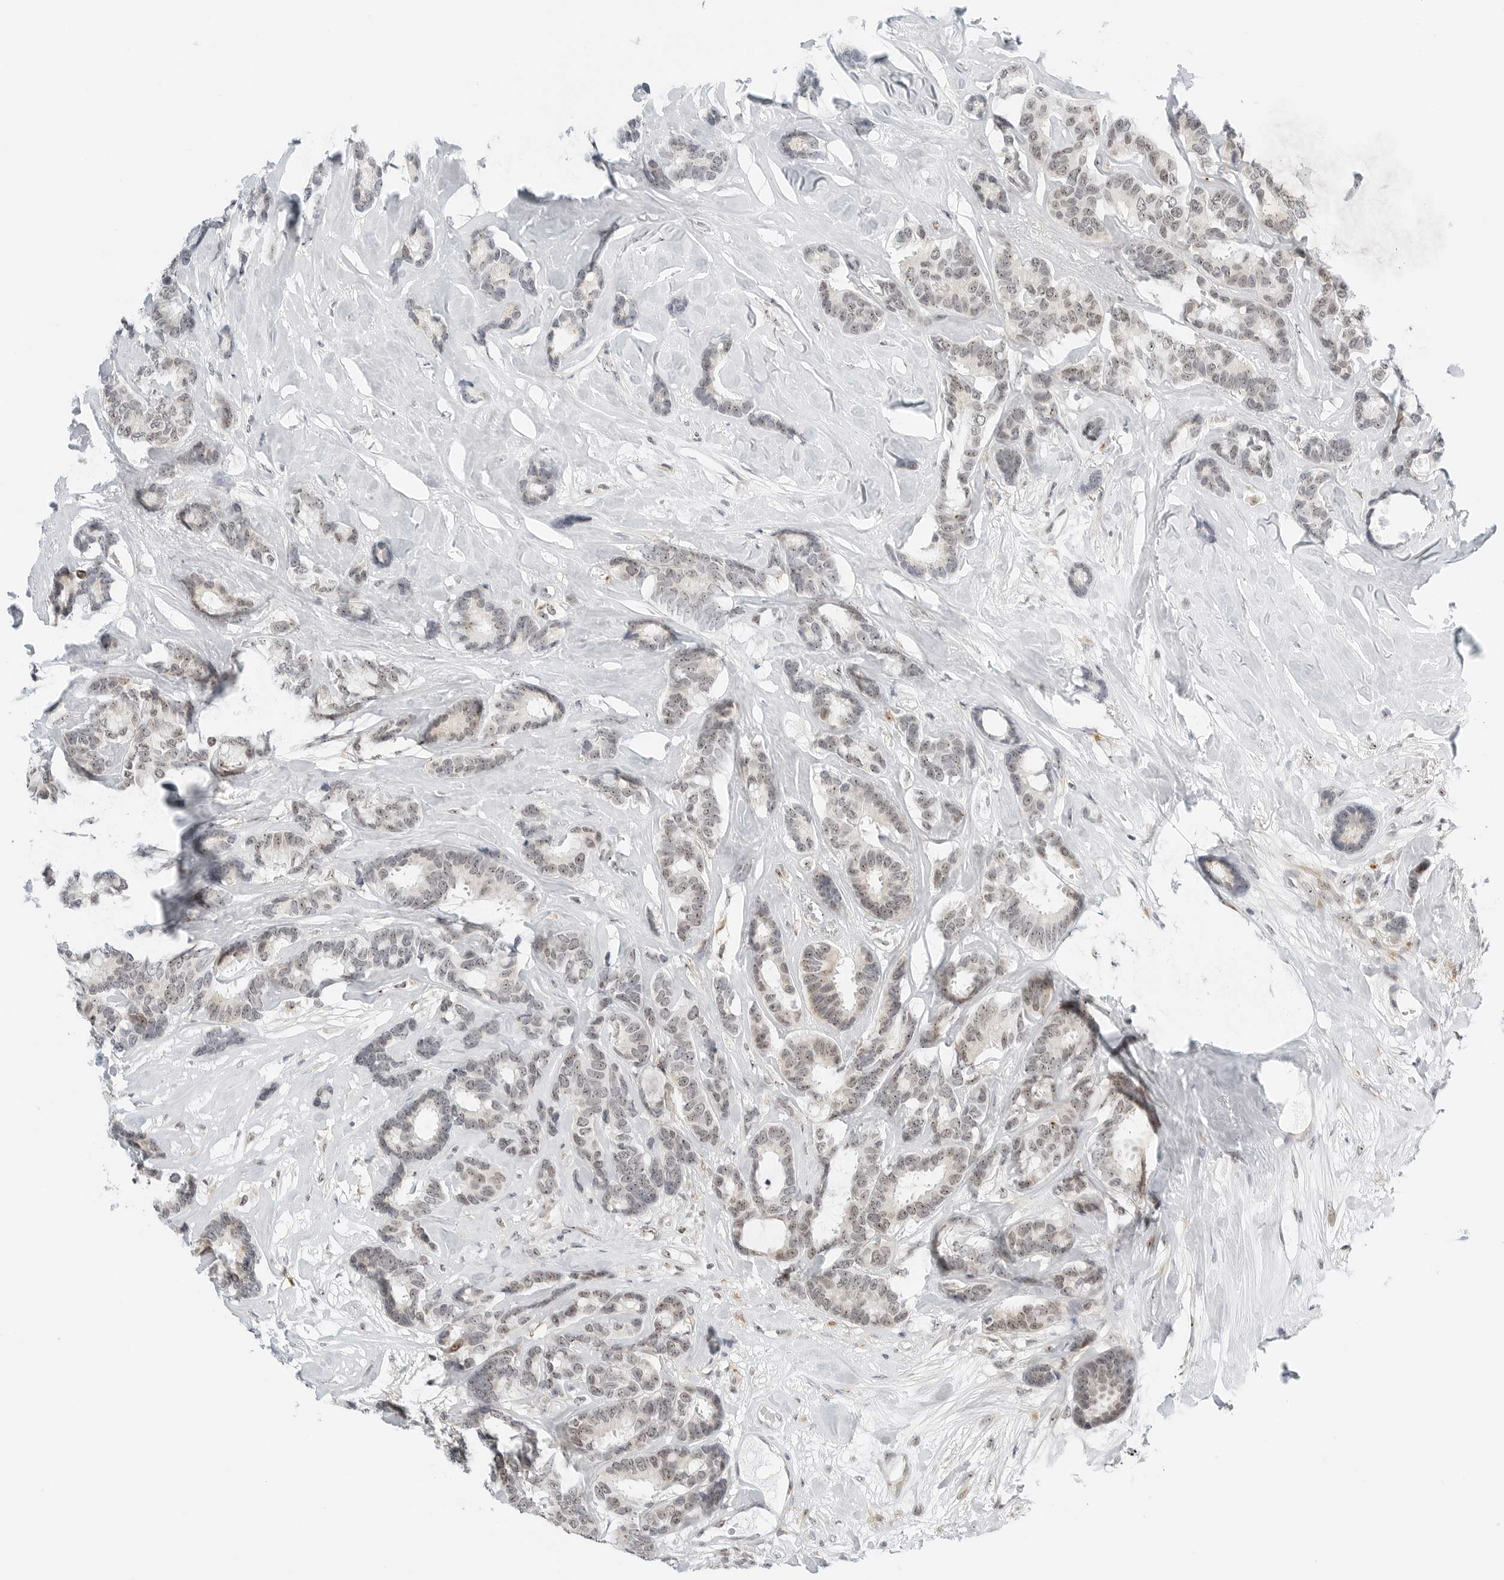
{"staining": {"intensity": "weak", "quantity": "<25%", "location": "nuclear"}, "tissue": "breast cancer", "cell_type": "Tumor cells", "image_type": "cancer", "snomed": [{"axis": "morphology", "description": "Duct carcinoma"}, {"axis": "topography", "description": "Breast"}], "caption": "The immunohistochemistry (IHC) histopathology image has no significant staining in tumor cells of breast cancer tissue.", "gene": "RIMKLA", "patient": {"sex": "female", "age": 87}}